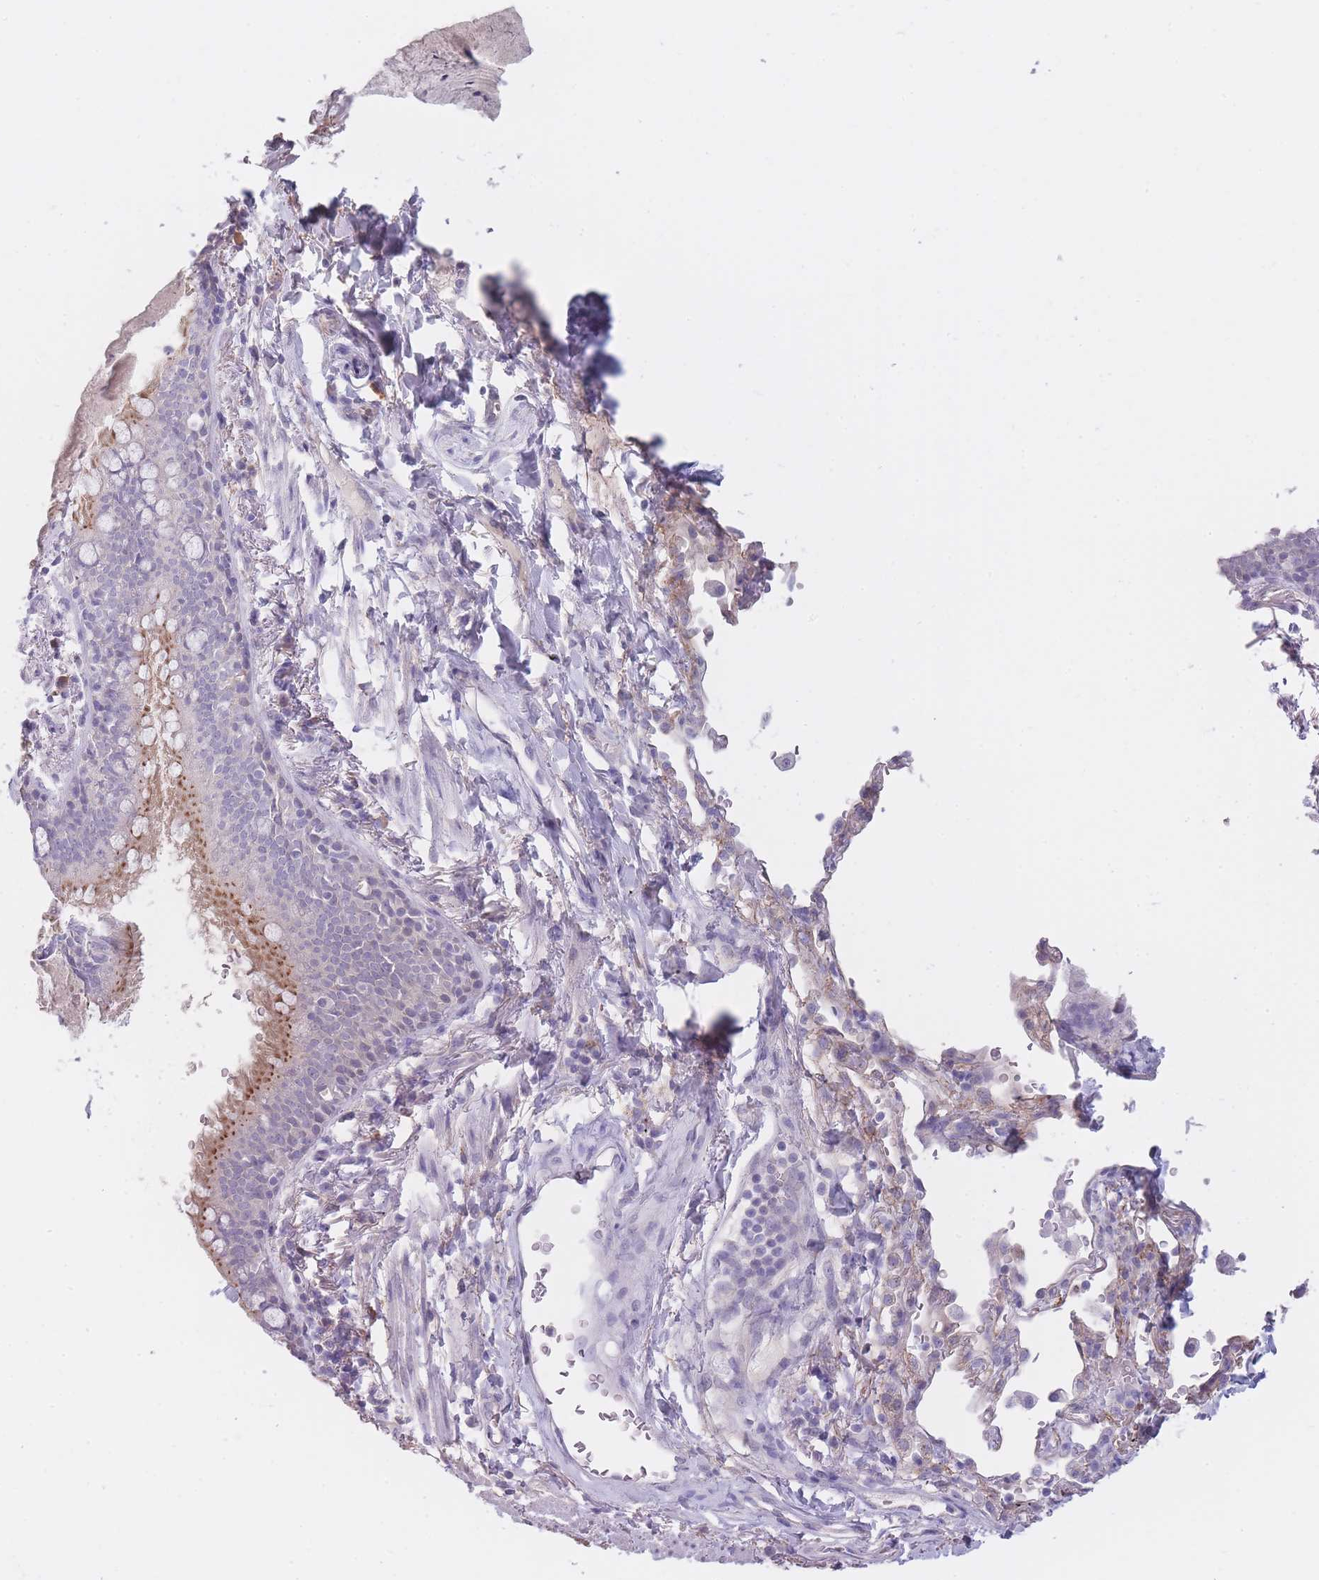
{"staining": {"intensity": "moderate", "quantity": "<25%", "location": "cytoplasmic/membranous"}, "tissue": "nasopharynx", "cell_type": "Respiratory epithelial cells", "image_type": "normal", "snomed": [{"axis": "morphology", "description": "Normal tissue, NOS"}, {"axis": "morphology", "description": "Squamous cell carcinoma, NOS"}, {"axis": "topography", "description": "Nasopharynx"}, {"axis": "topography", "description": "Head-Neck"}], "caption": "Moderate cytoplasmic/membranous staining for a protein is seen in about <25% of respiratory epithelial cells of unremarkable nasopharynx using immunohistochemistry.", "gene": "DCANP1", "patient": {"sex": "male", "age": 85}}